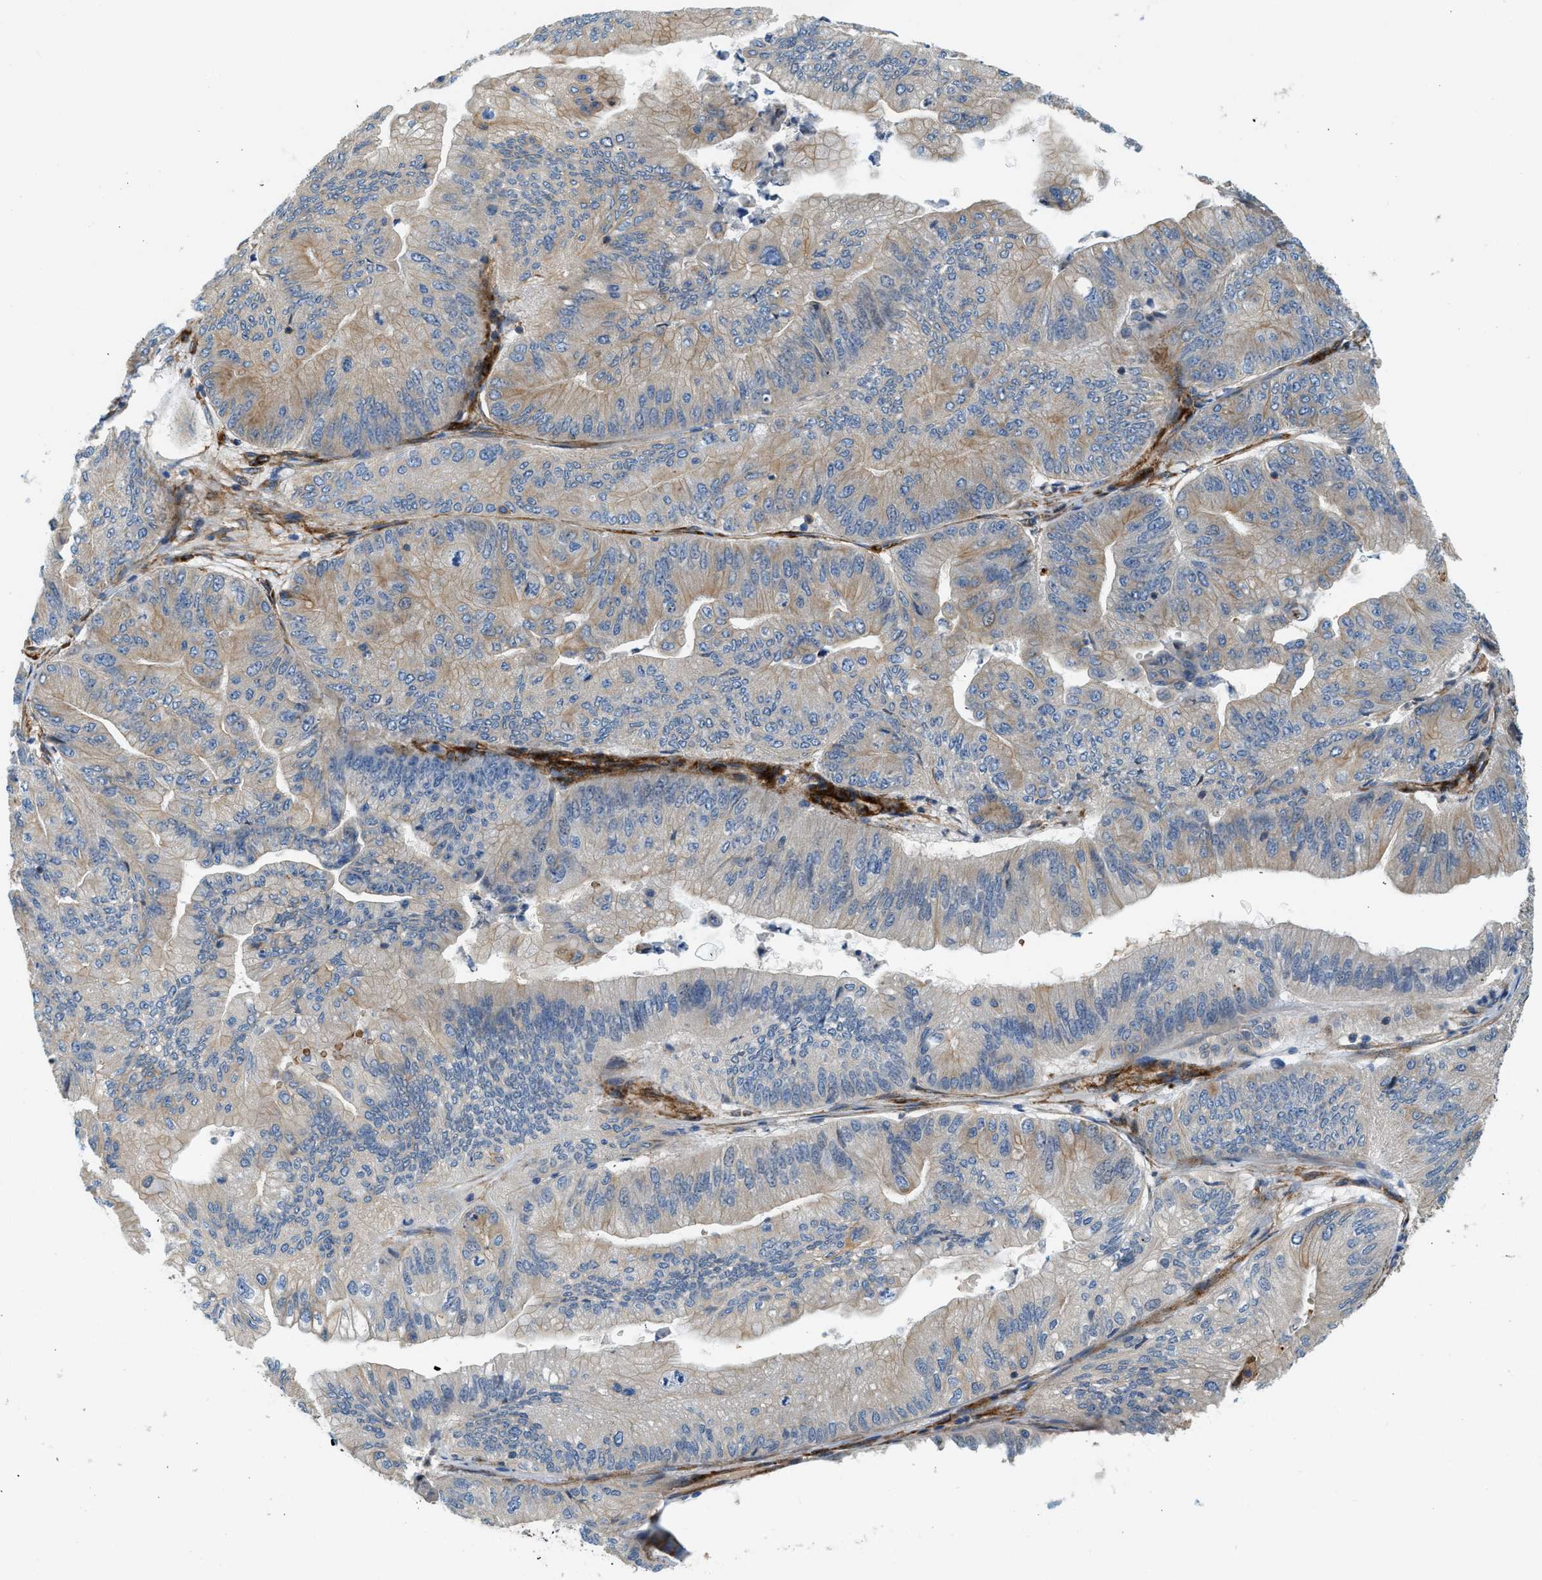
{"staining": {"intensity": "weak", "quantity": "25%-75%", "location": "cytoplasmic/membranous"}, "tissue": "ovarian cancer", "cell_type": "Tumor cells", "image_type": "cancer", "snomed": [{"axis": "morphology", "description": "Cystadenocarcinoma, mucinous, NOS"}, {"axis": "topography", "description": "Ovary"}], "caption": "Ovarian cancer (mucinous cystadenocarcinoma) stained with a protein marker shows weak staining in tumor cells.", "gene": "HIP1", "patient": {"sex": "female", "age": 61}}